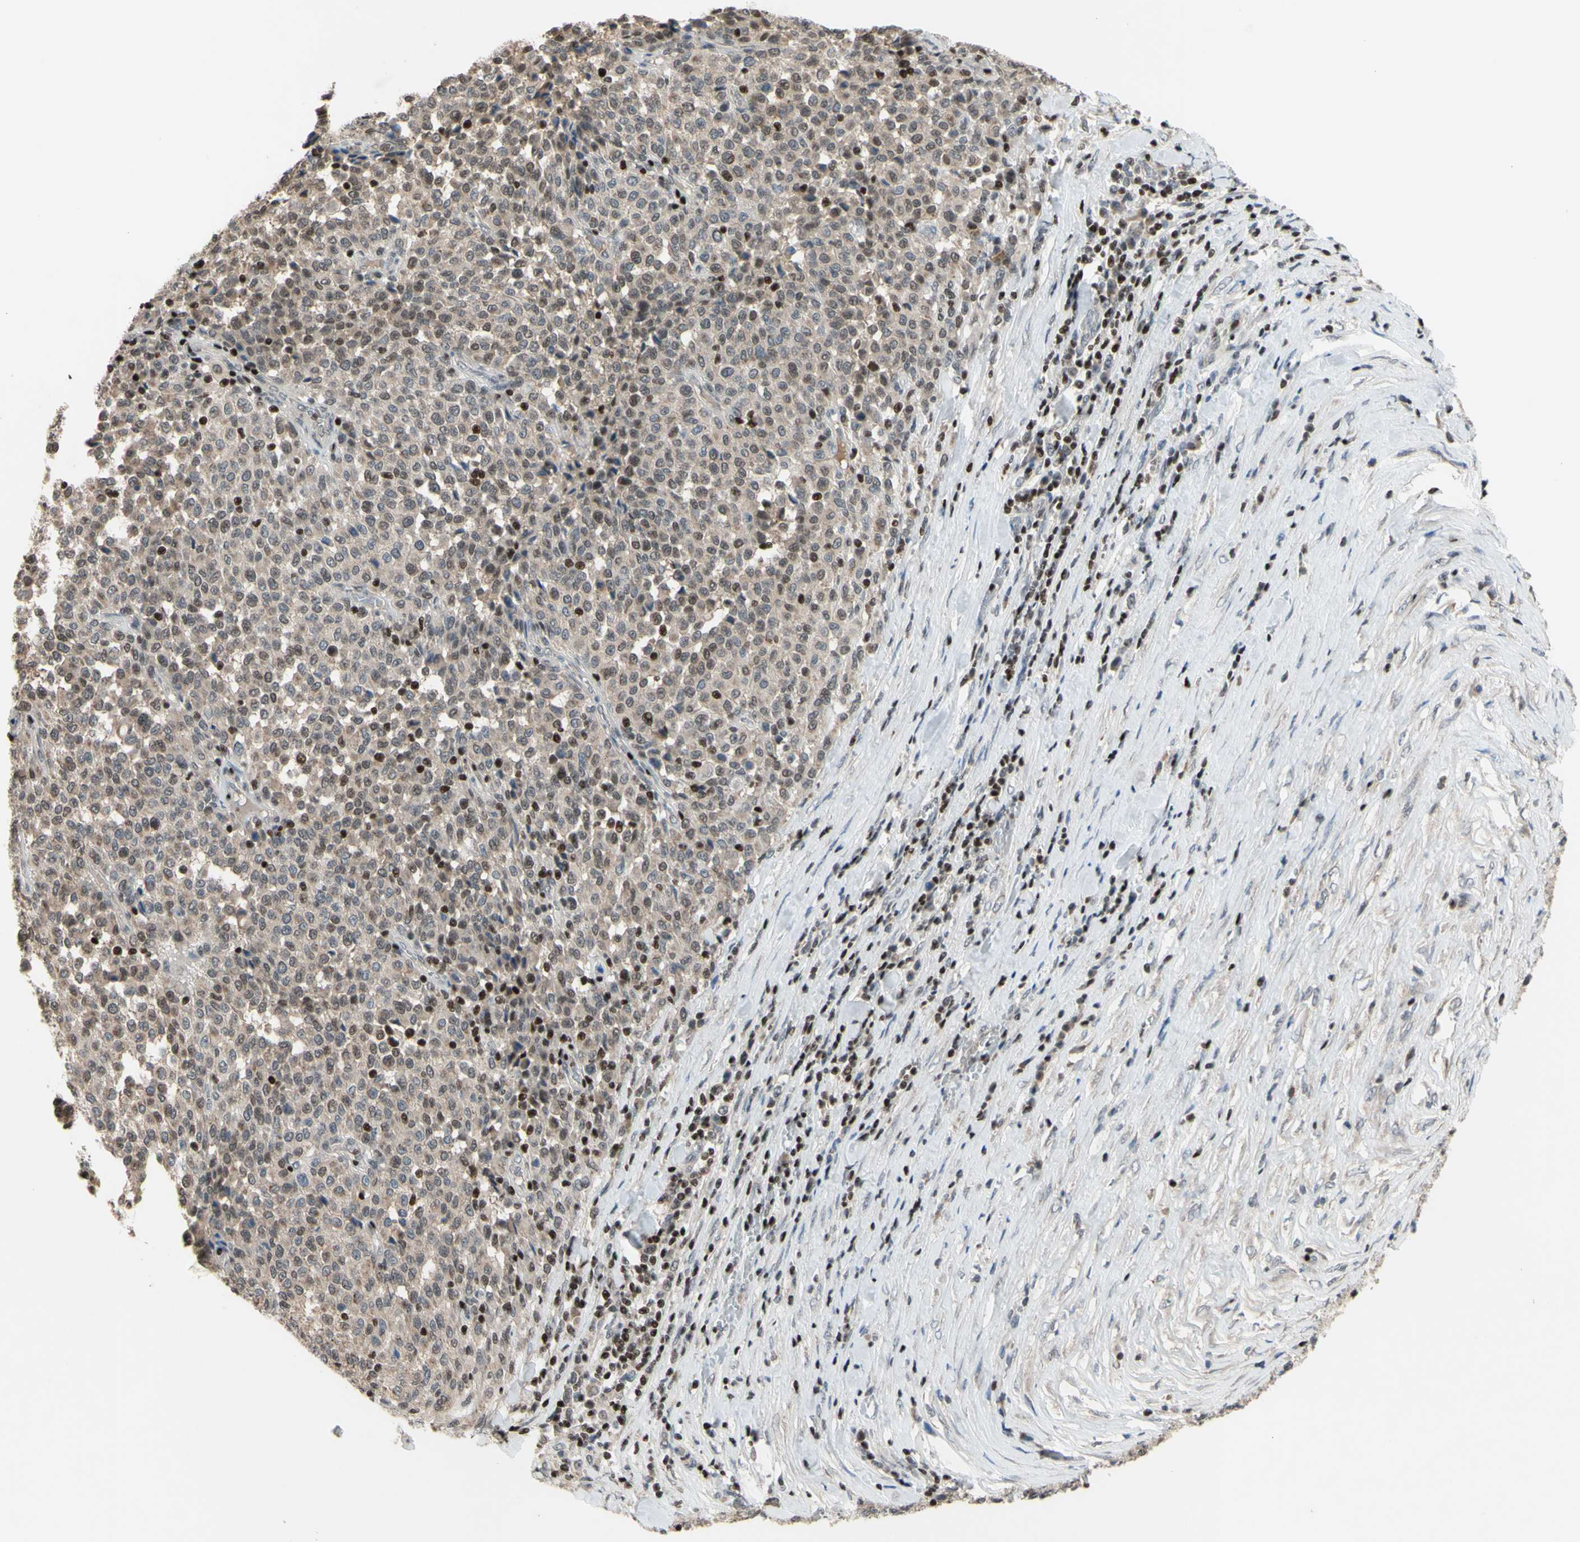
{"staining": {"intensity": "moderate", "quantity": ">75%", "location": "cytoplasmic/membranous,nuclear"}, "tissue": "melanoma", "cell_type": "Tumor cells", "image_type": "cancer", "snomed": [{"axis": "morphology", "description": "Malignant melanoma, Metastatic site"}, {"axis": "topography", "description": "Pancreas"}], "caption": "Immunohistochemical staining of malignant melanoma (metastatic site) reveals moderate cytoplasmic/membranous and nuclear protein positivity in approximately >75% of tumor cells.", "gene": "SP4", "patient": {"sex": "female", "age": 30}}